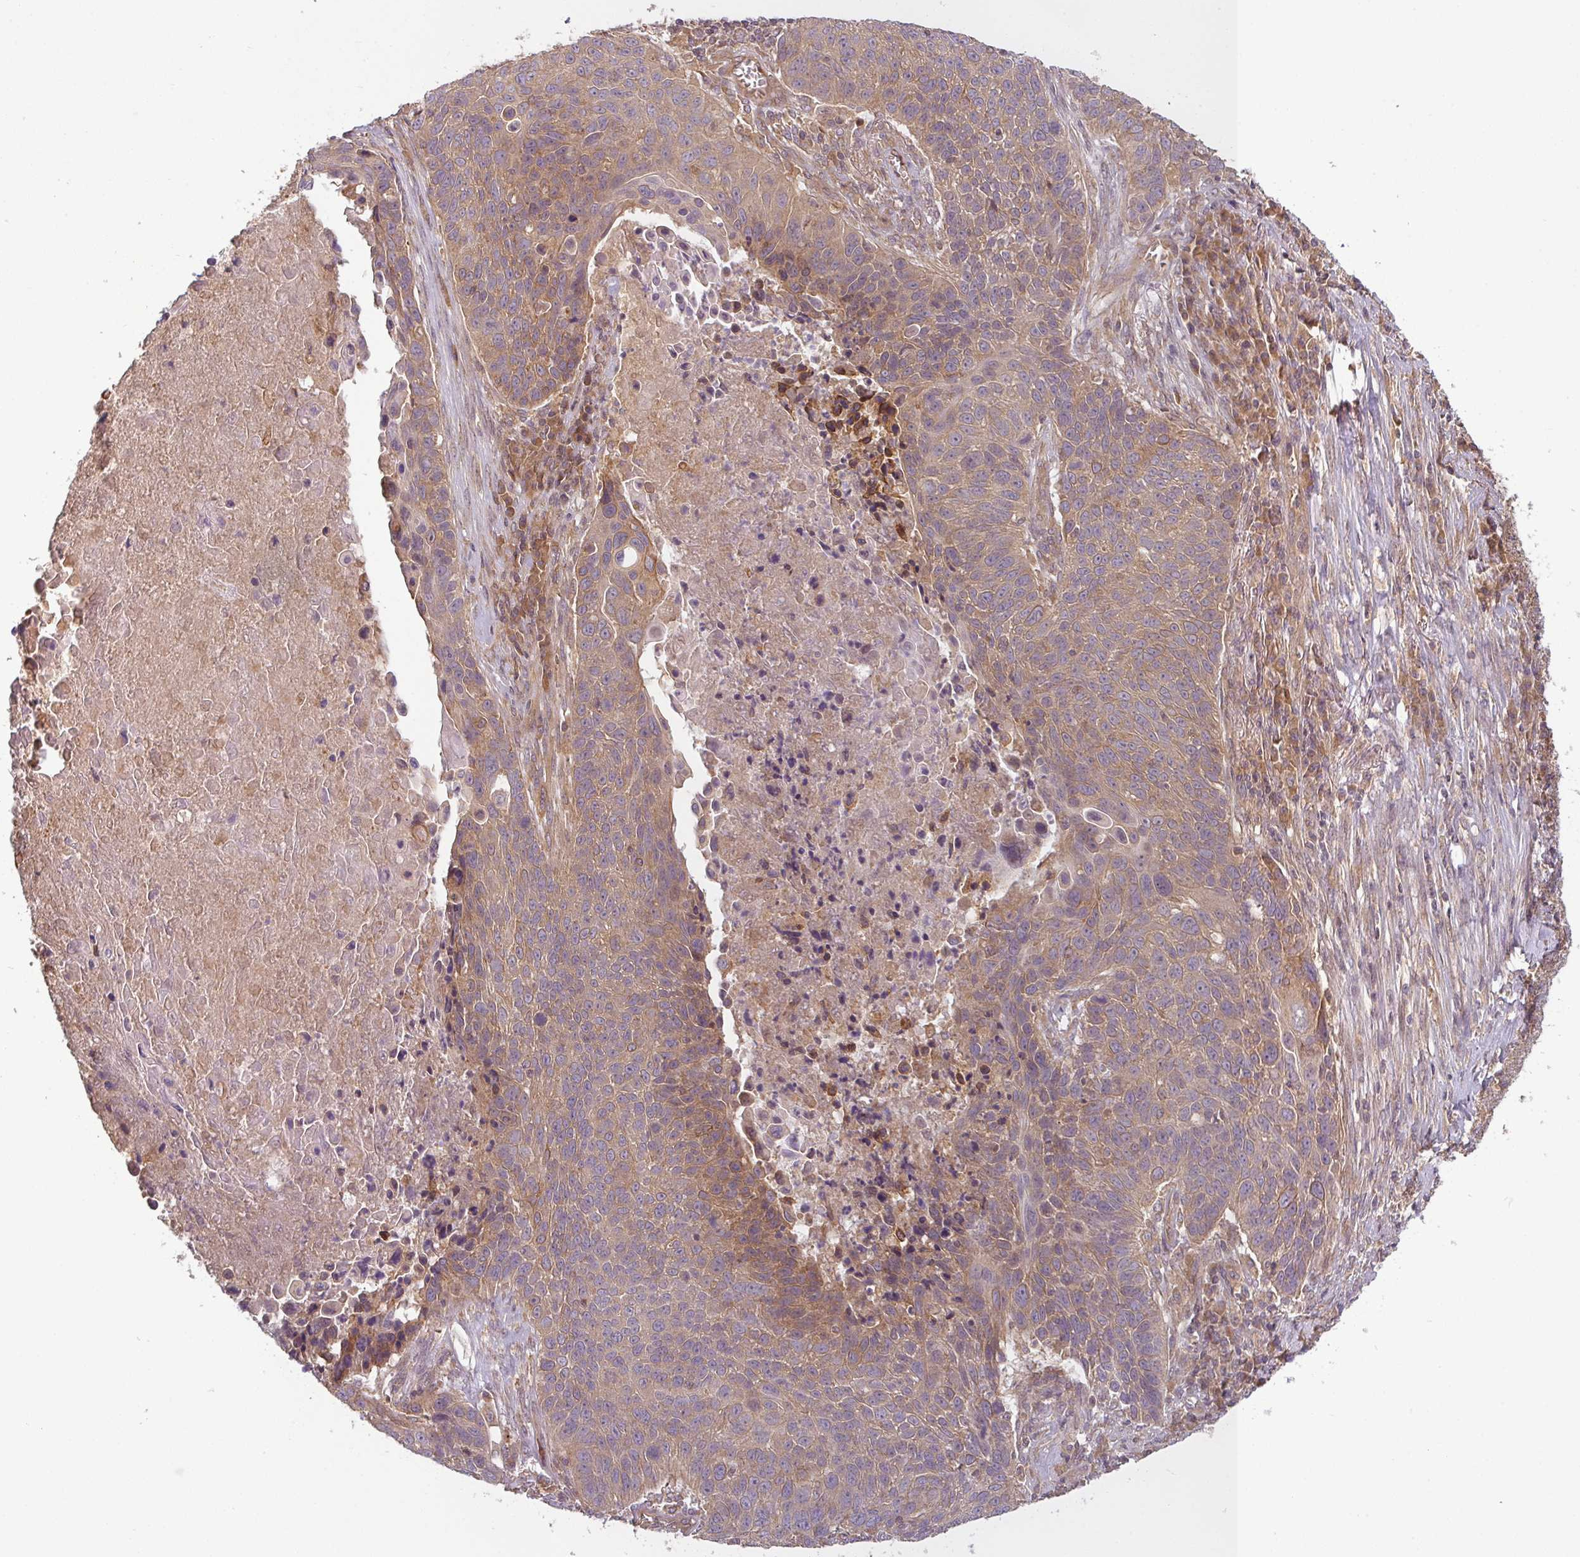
{"staining": {"intensity": "moderate", "quantity": "25%-75%", "location": "cytoplasmic/membranous"}, "tissue": "lung cancer", "cell_type": "Tumor cells", "image_type": "cancer", "snomed": [{"axis": "morphology", "description": "Squamous cell carcinoma, NOS"}, {"axis": "topography", "description": "Lung"}], "caption": "High-magnification brightfield microscopy of lung cancer stained with DAB (brown) and counterstained with hematoxylin (blue). tumor cells exhibit moderate cytoplasmic/membranous expression is identified in about25%-75% of cells.", "gene": "RNF31", "patient": {"sex": "male", "age": 78}}